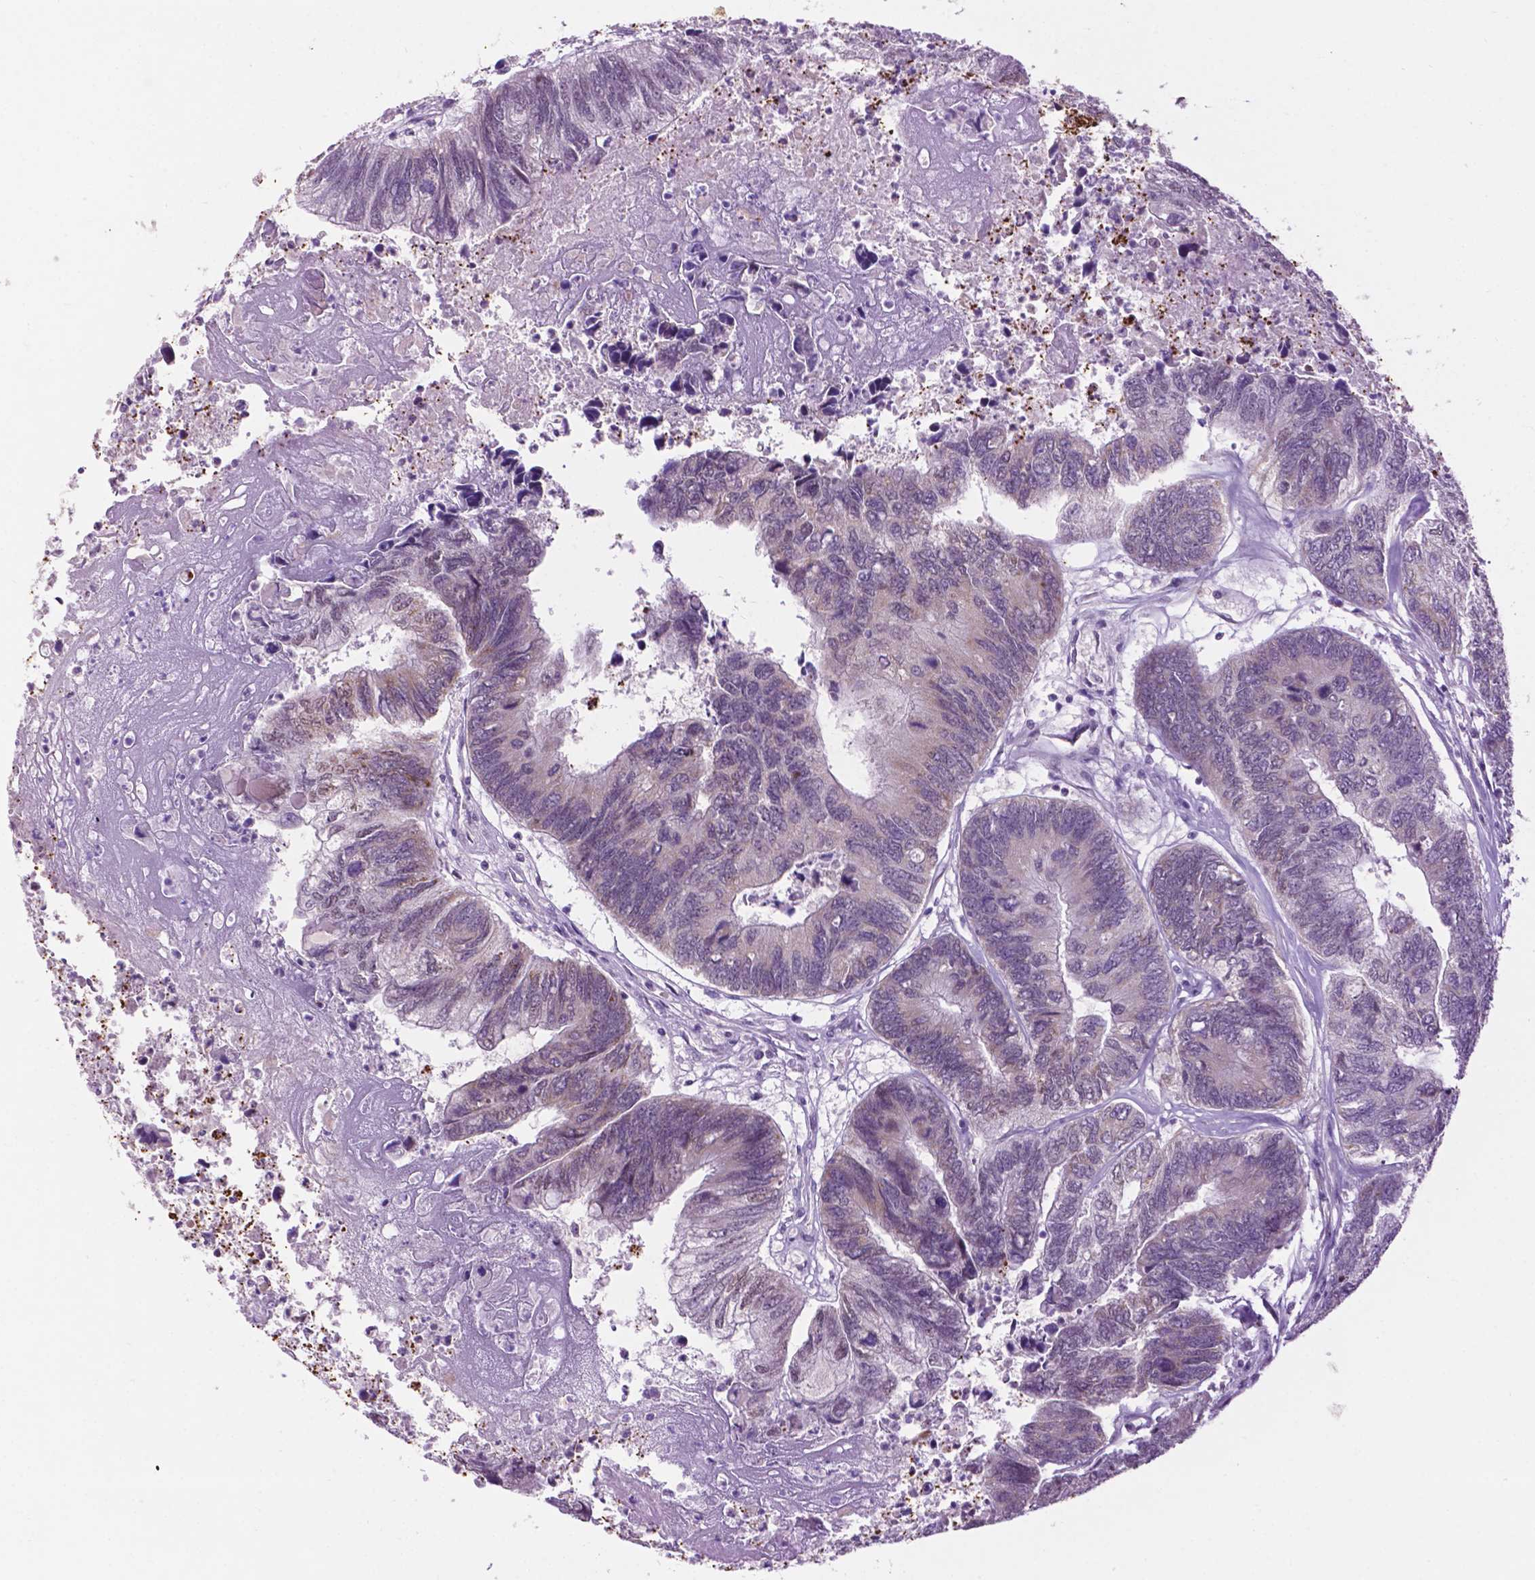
{"staining": {"intensity": "weak", "quantity": "<25%", "location": "nuclear"}, "tissue": "colorectal cancer", "cell_type": "Tumor cells", "image_type": "cancer", "snomed": [{"axis": "morphology", "description": "Adenocarcinoma, NOS"}, {"axis": "topography", "description": "Colon"}], "caption": "This is an IHC micrograph of human colorectal adenocarcinoma. There is no positivity in tumor cells.", "gene": "COL23A1", "patient": {"sex": "female", "age": 67}}